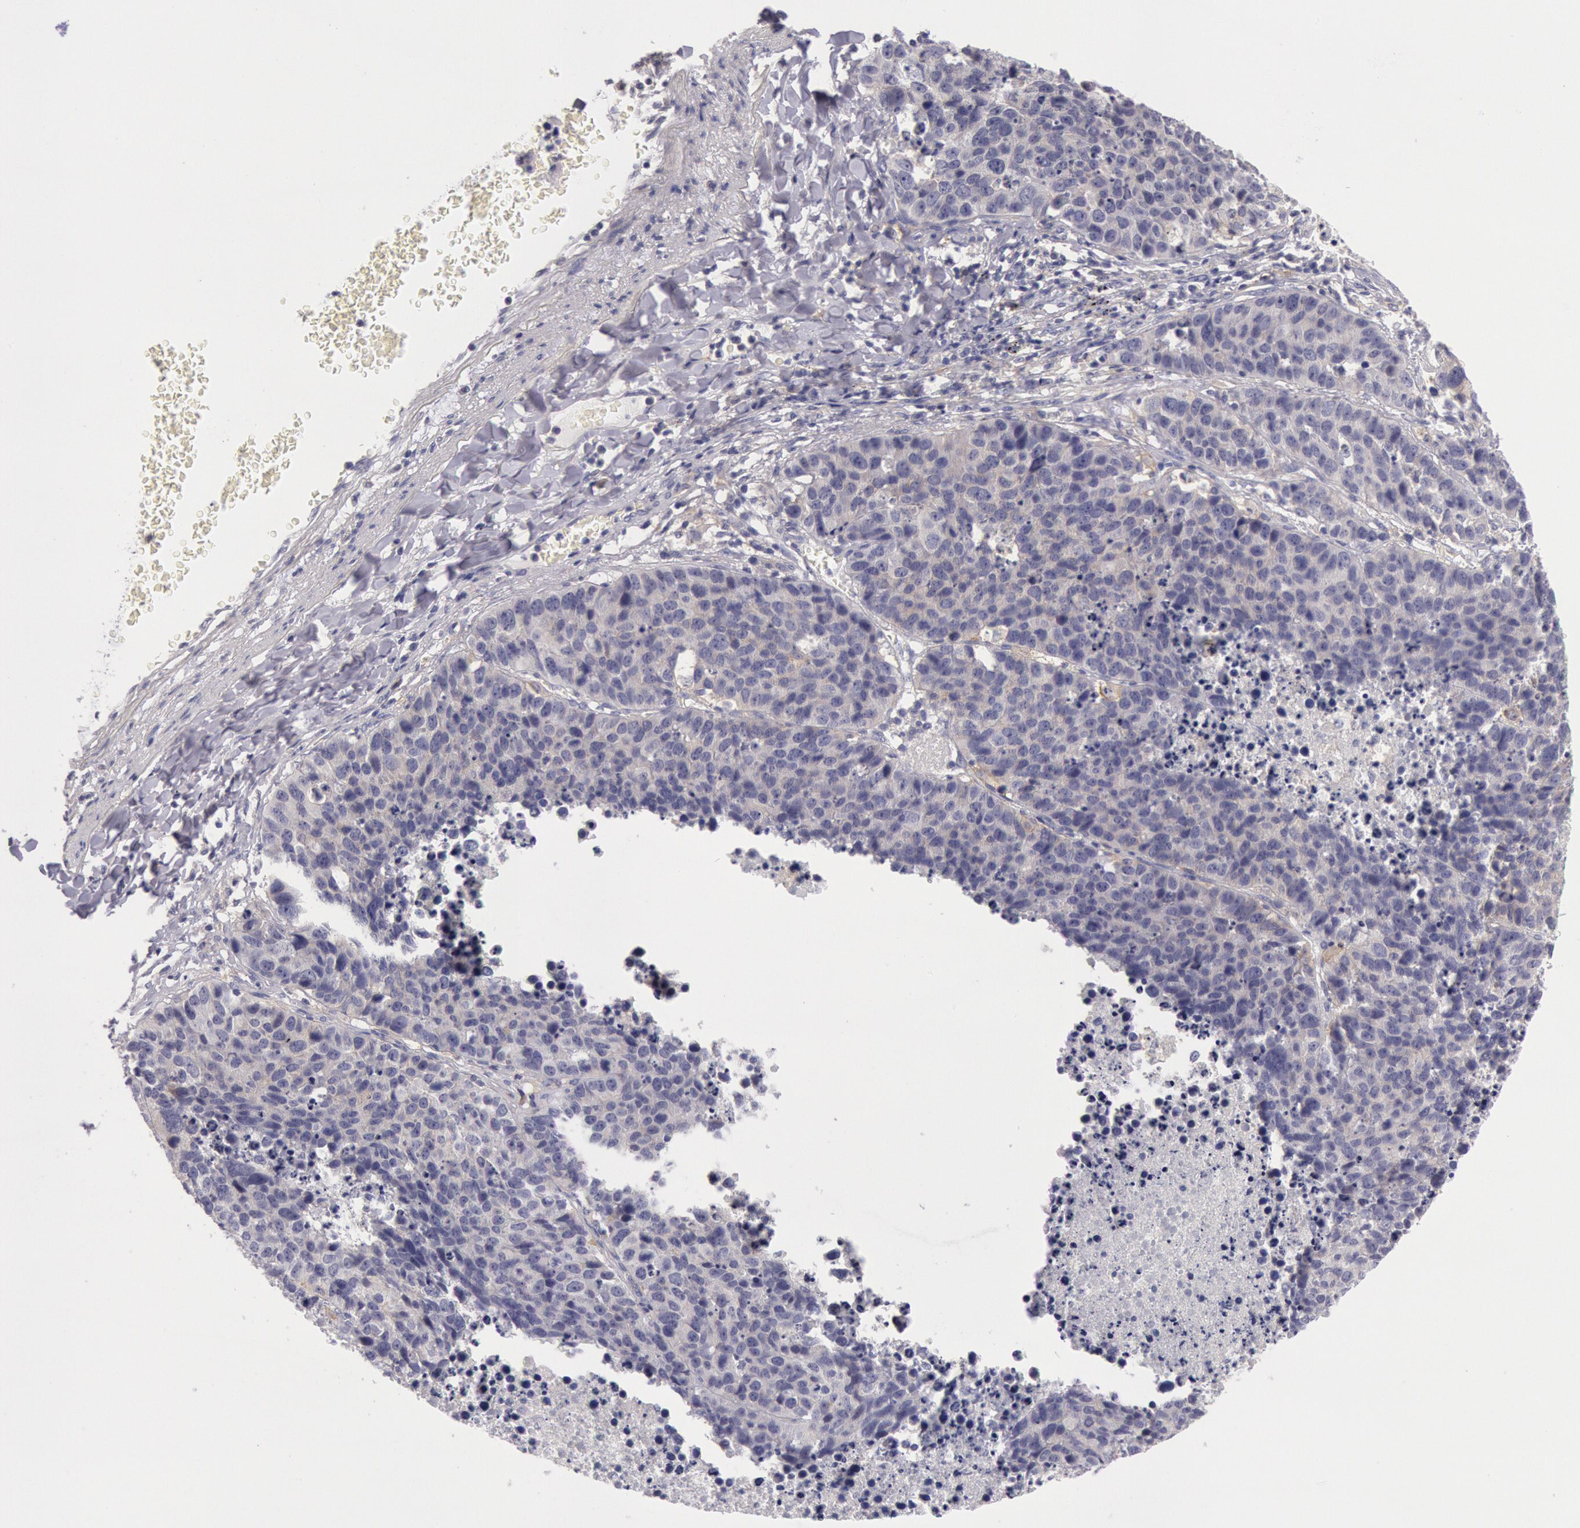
{"staining": {"intensity": "negative", "quantity": "none", "location": "none"}, "tissue": "lung cancer", "cell_type": "Tumor cells", "image_type": "cancer", "snomed": [{"axis": "morphology", "description": "Carcinoid, malignant, NOS"}, {"axis": "topography", "description": "Lung"}], "caption": "Human lung cancer (malignant carcinoid) stained for a protein using immunohistochemistry (IHC) exhibits no expression in tumor cells.", "gene": "MYO5A", "patient": {"sex": "male", "age": 60}}